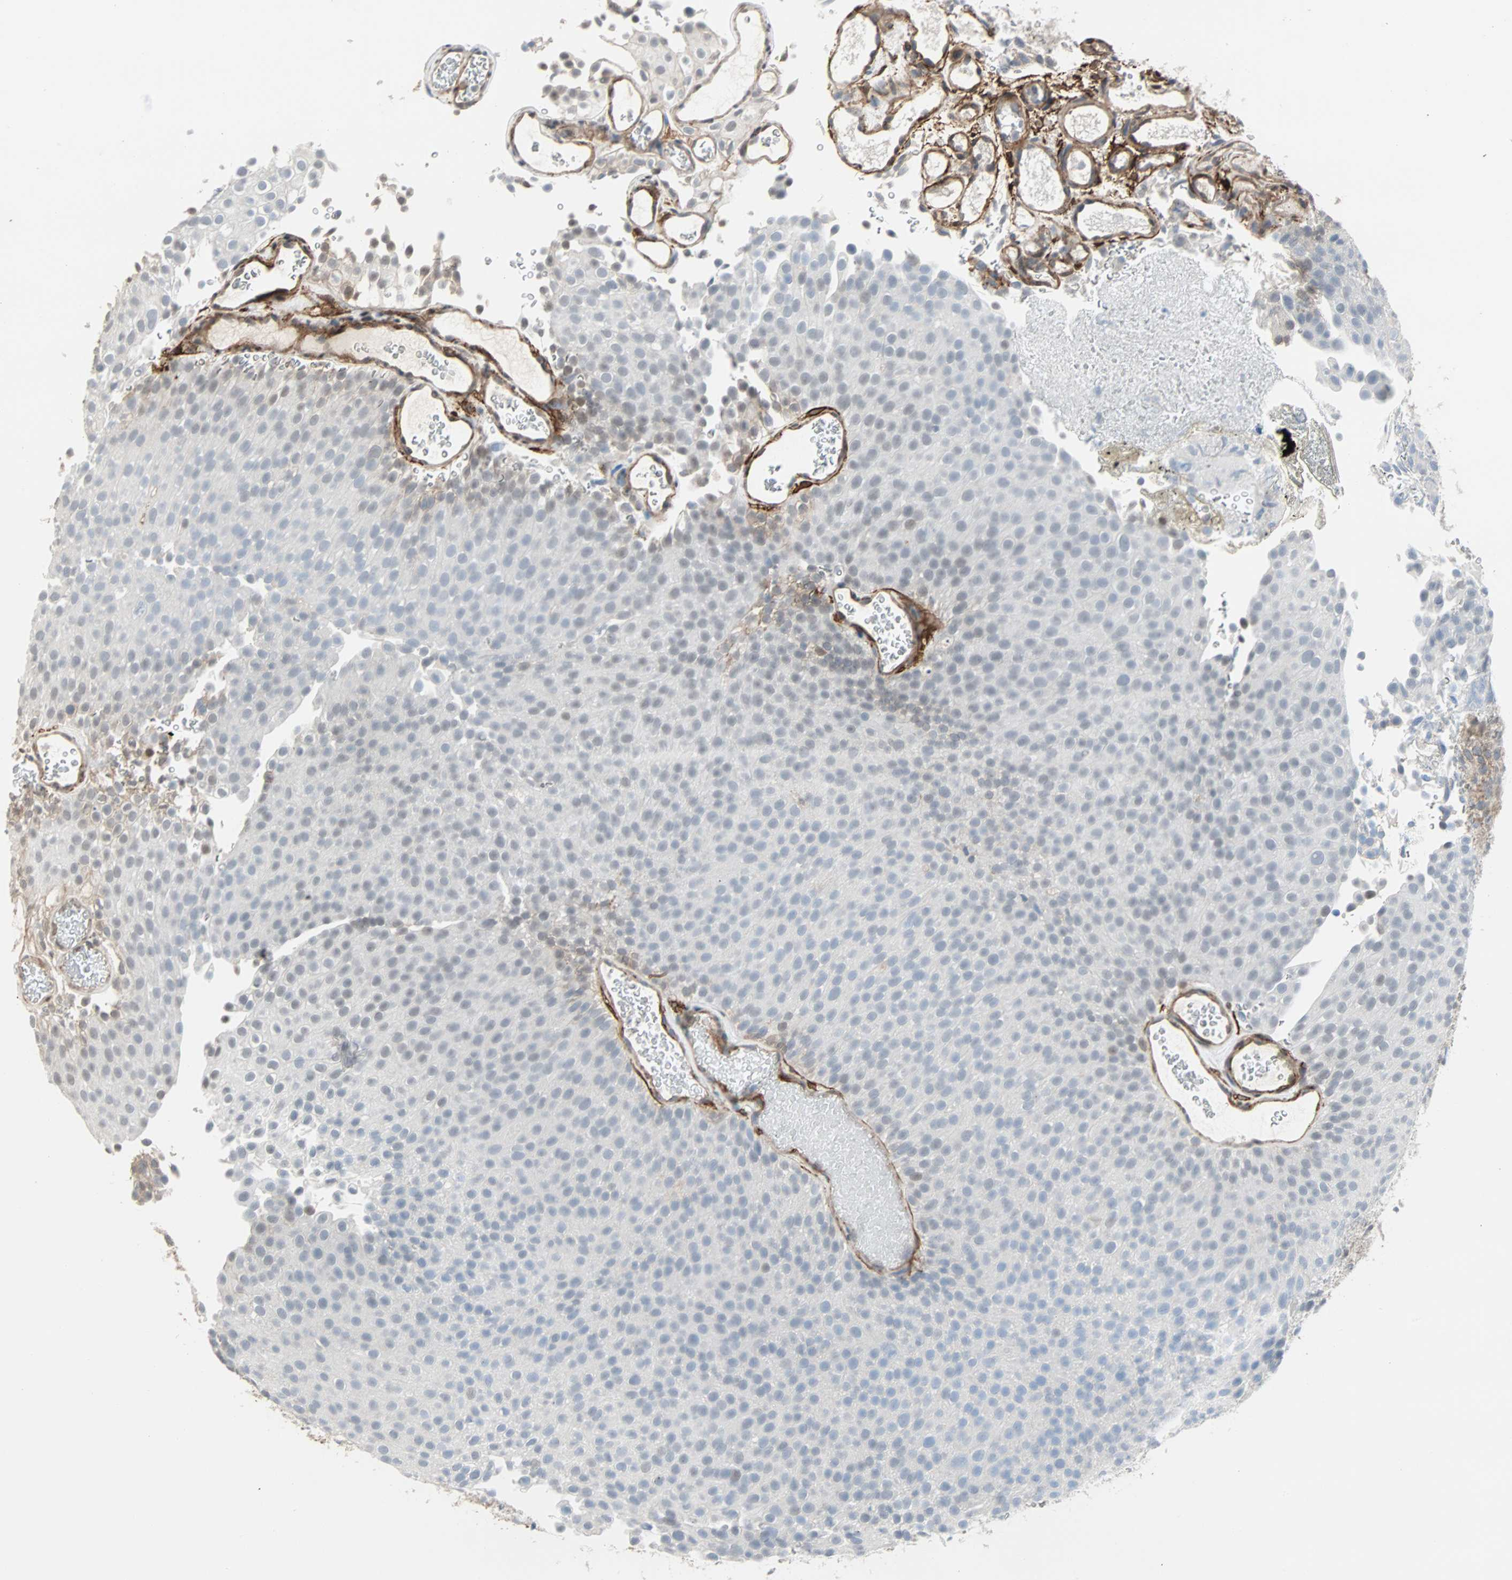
{"staining": {"intensity": "weak", "quantity": "<25%", "location": "cytoplasmic/membranous"}, "tissue": "urothelial cancer", "cell_type": "Tumor cells", "image_type": "cancer", "snomed": [{"axis": "morphology", "description": "Urothelial carcinoma, Low grade"}, {"axis": "topography", "description": "Urinary bladder"}], "caption": "Urothelial cancer was stained to show a protein in brown. There is no significant expression in tumor cells. (DAB immunohistochemistry (IHC) visualized using brightfield microscopy, high magnification).", "gene": "EPB41L2", "patient": {"sex": "male", "age": 78}}